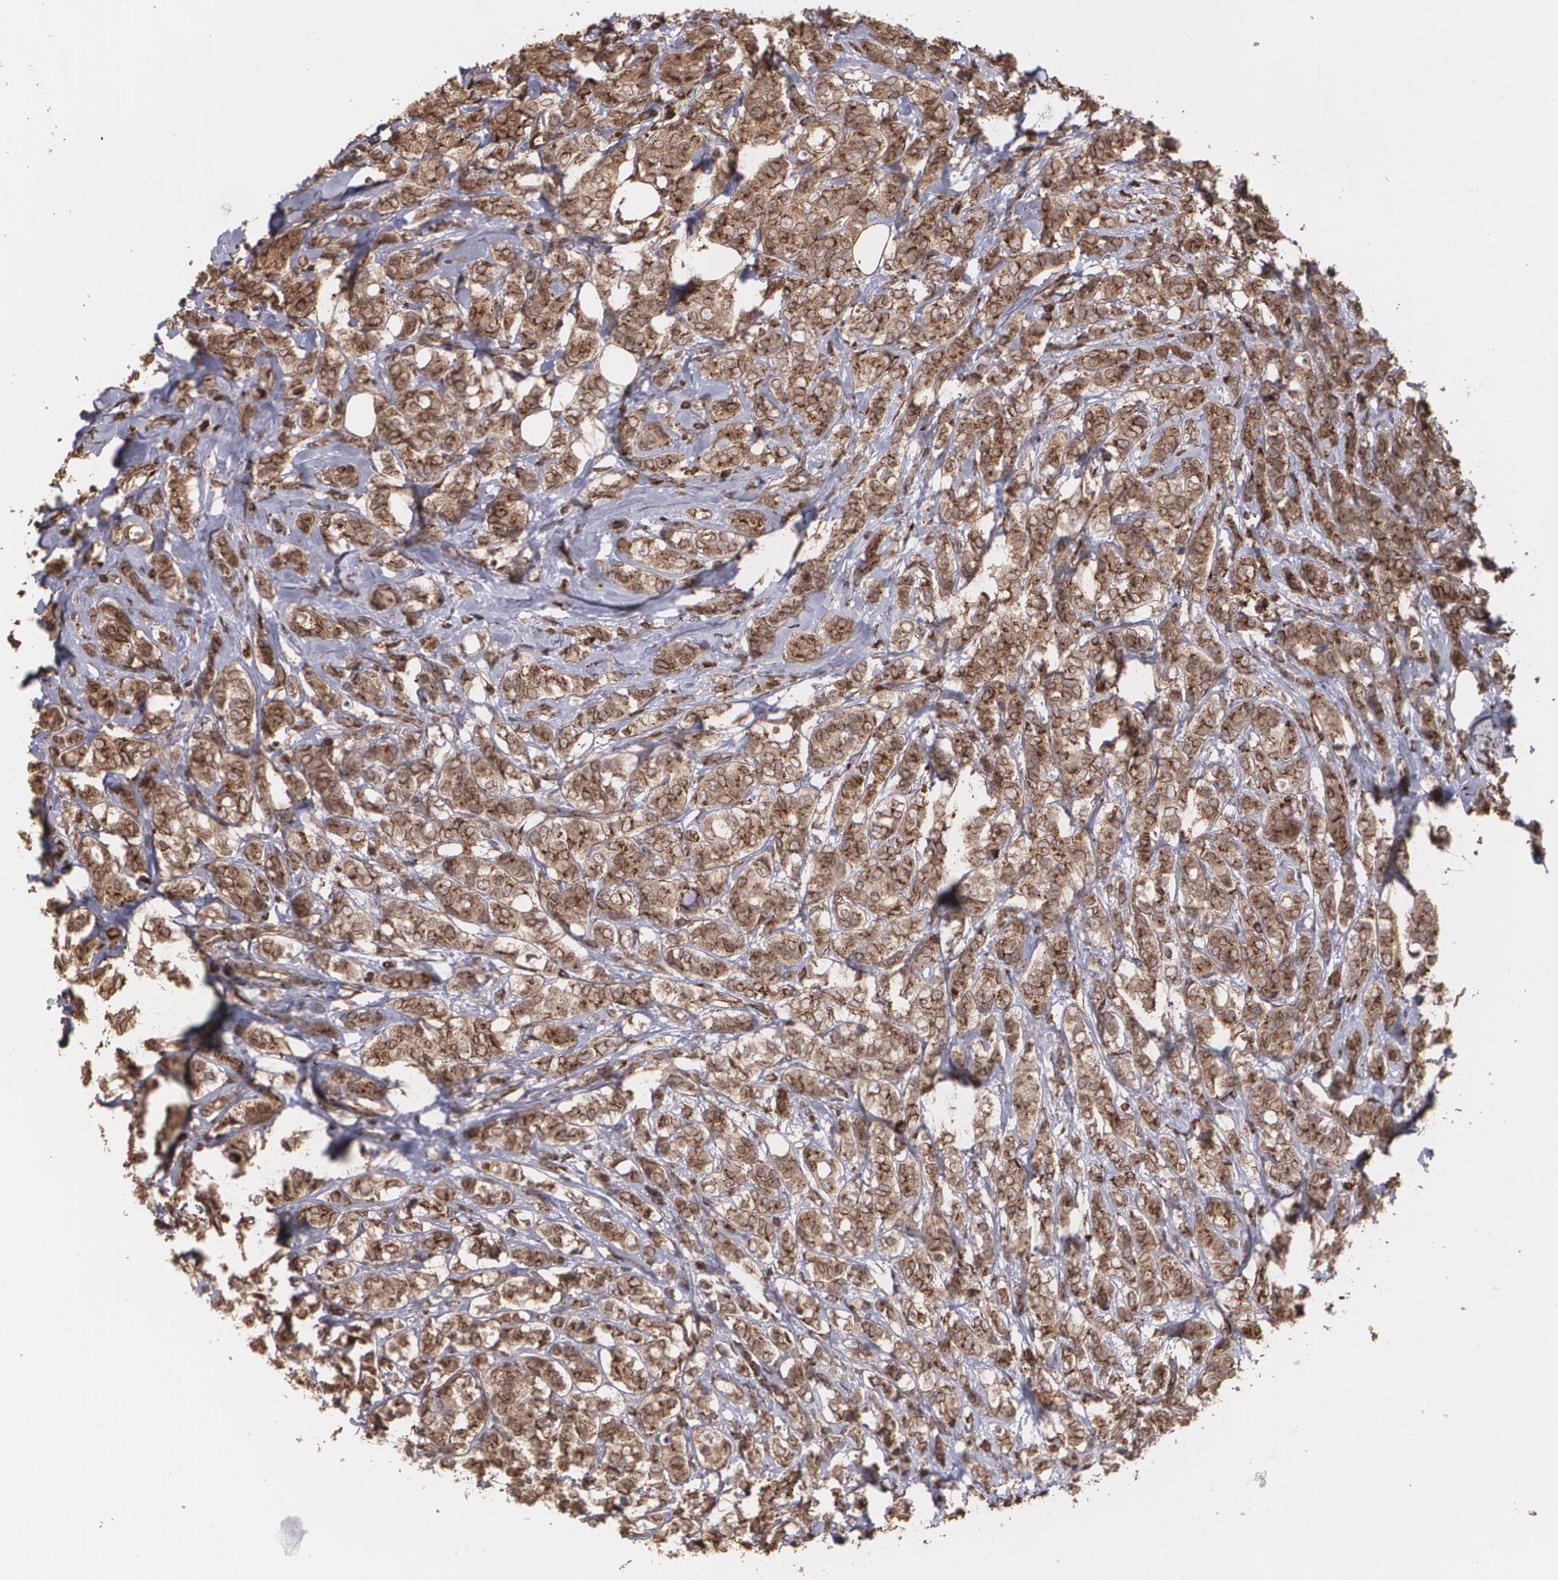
{"staining": {"intensity": "strong", "quantity": ">75%", "location": "cytoplasmic/membranous"}, "tissue": "breast cancer", "cell_type": "Tumor cells", "image_type": "cancer", "snomed": [{"axis": "morphology", "description": "Lobular carcinoma"}, {"axis": "topography", "description": "Breast"}], "caption": "Lobular carcinoma (breast) tissue displays strong cytoplasmic/membranous positivity in about >75% of tumor cells, visualized by immunohistochemistry. The staining was performed using DAB (3,3'-diaminobenzidine), with brown indicating positive protein expression. Nuclei are stained blue with hematoxylin.", "gene": "TRIP11", "patient": {"sex": "female", "age": 60}}